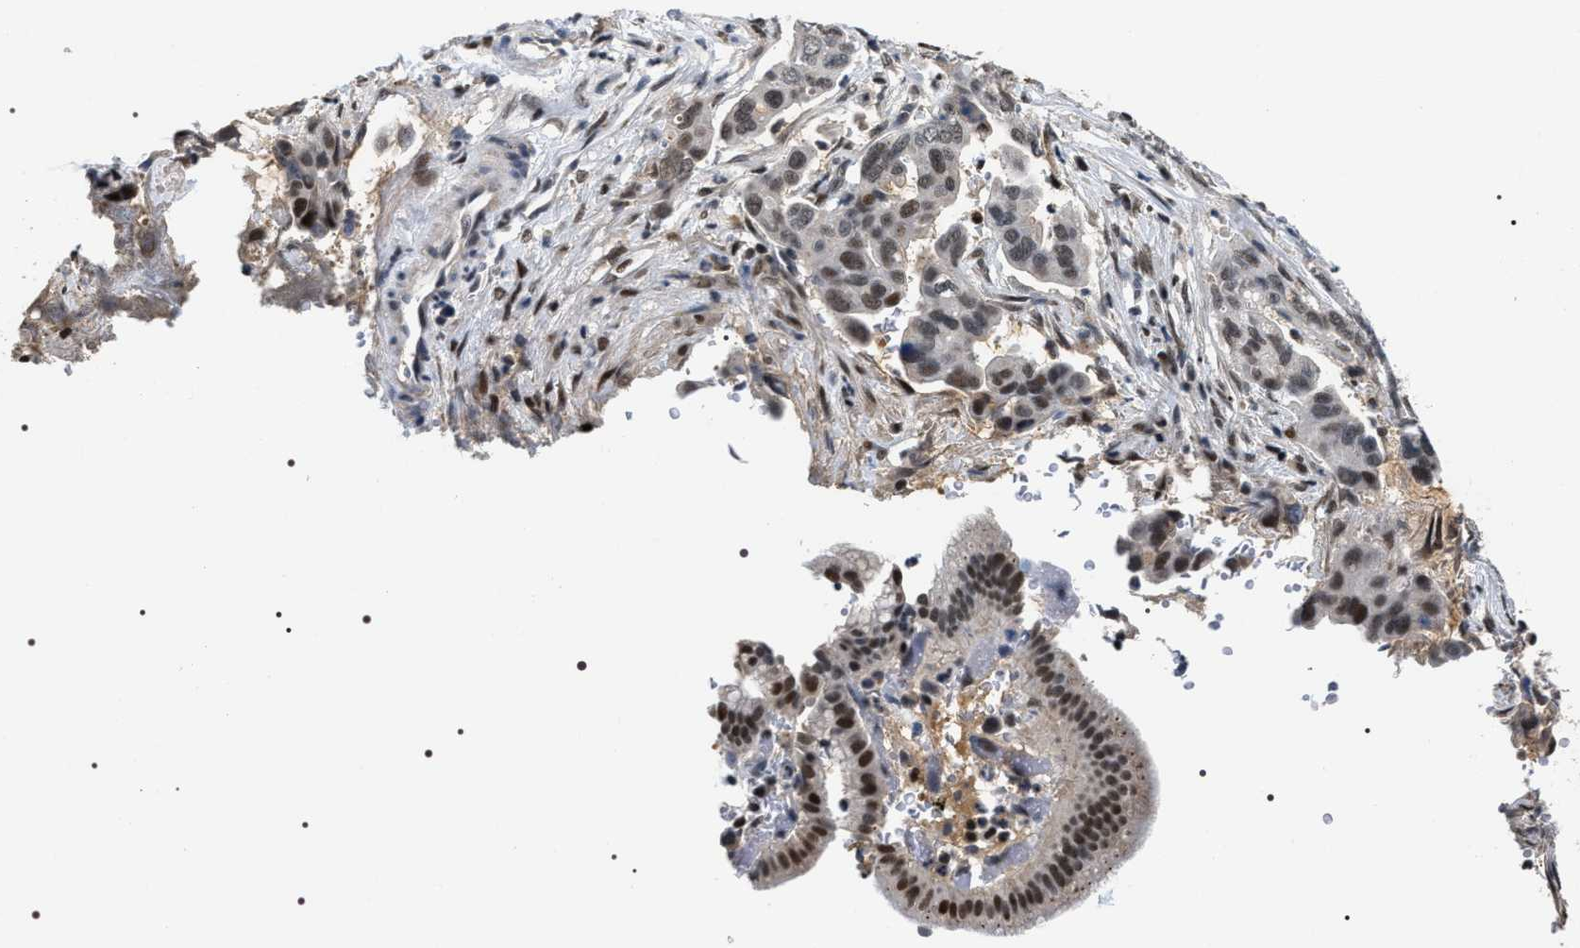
{"staining": {"intensity": "weak", "quantity": ">75%", "location": "nuclear"}, "tissue": "pancreatic cancer", "cell_type": "Tumor cells", "image_type": "cancer", "snomed": [{"axis": "morphology", "description": "Adenocarcinoma, NOS"}, {"axis": "topography", "description": "Pancreas"}], "caption": "Immunohistochemical staining of adenocarcinoma (pancreatic) demonstrates low levels of weak nuclear protein expression in about >75% of tumor cells.", "gene": "C7orf25", "patient": {"sex": "female", "age": 70}}